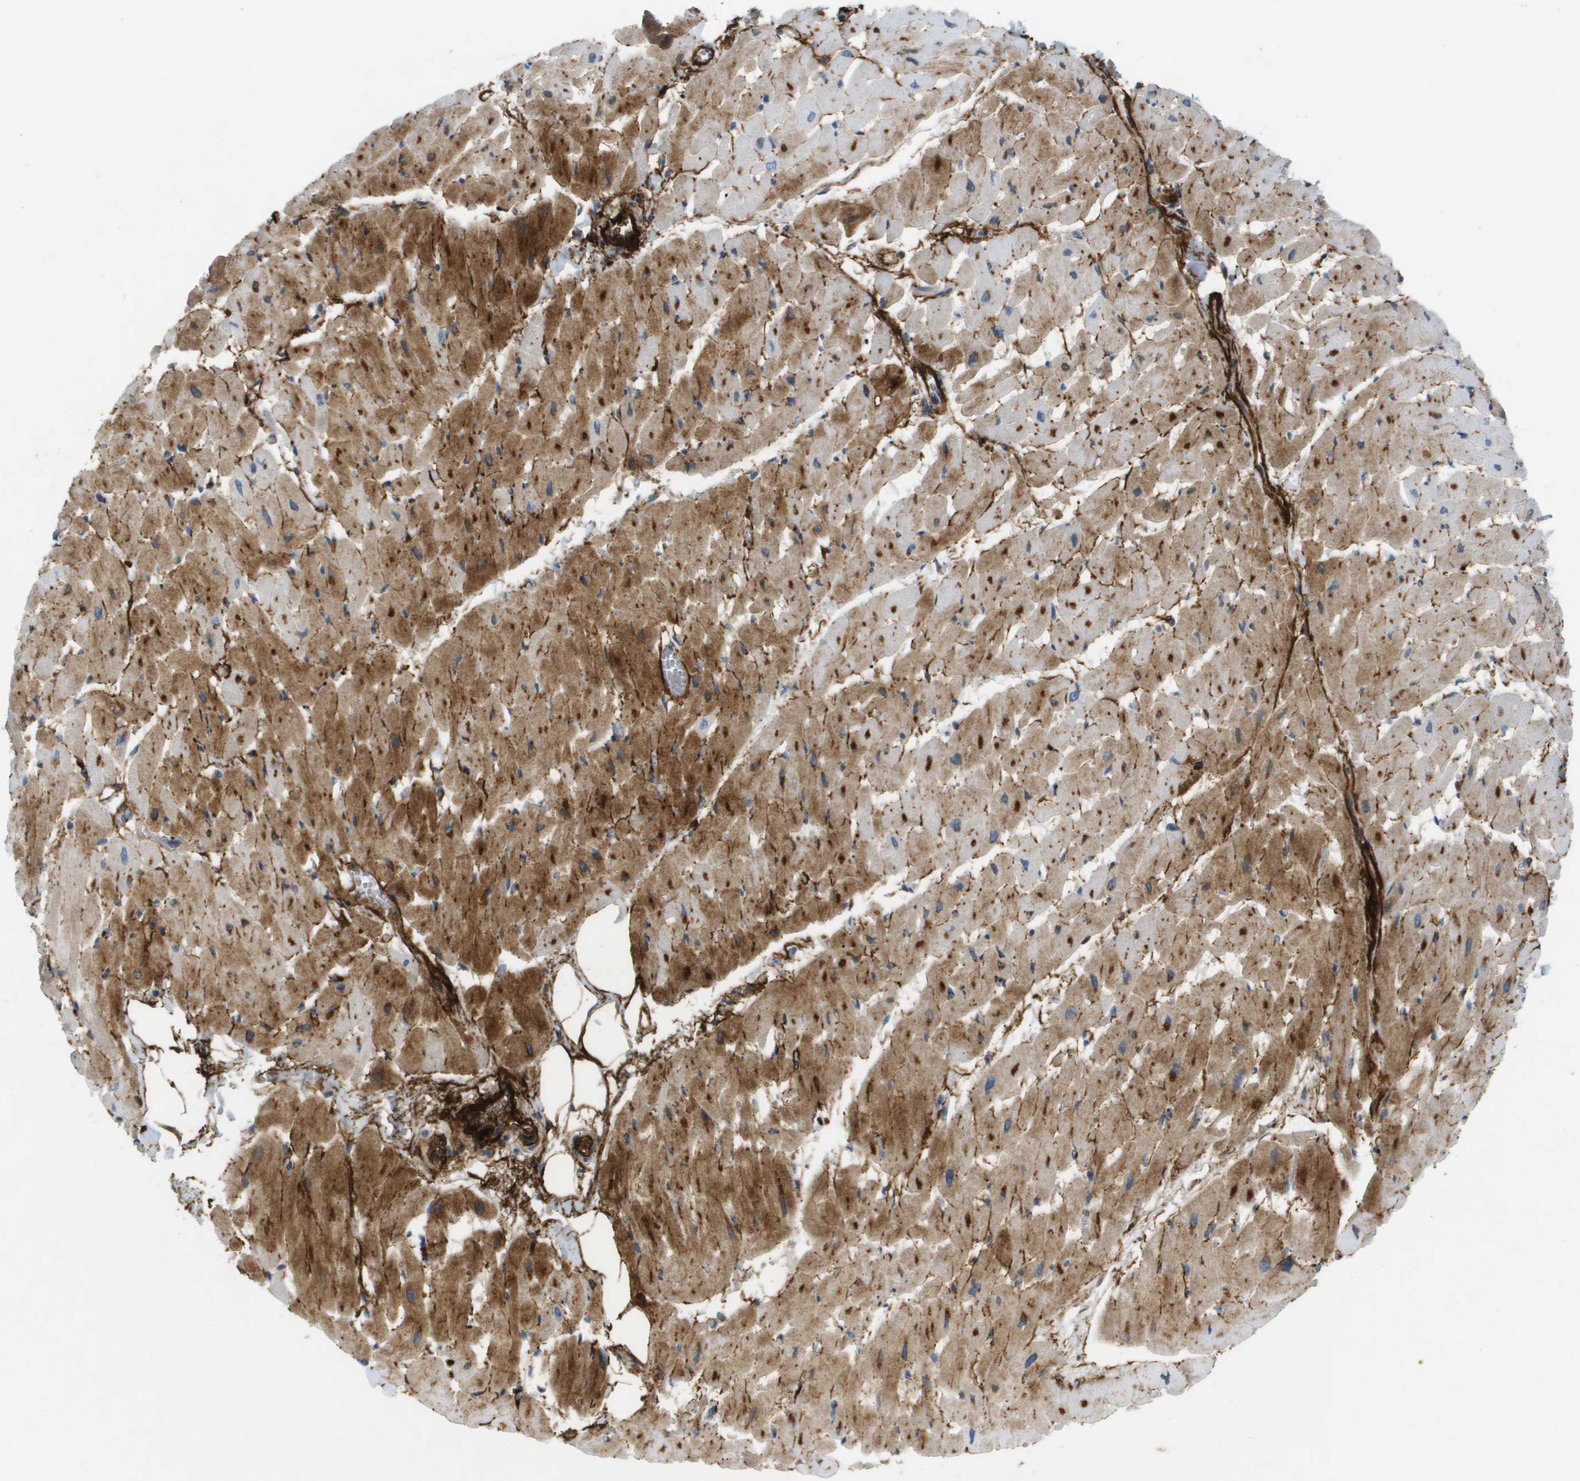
{"staining": {"intensity": "moderate", "quantity": ">75%", "location": "cytoplasmic/membranous"}, "tissue": "heart muscle", "cell_type": "Cardiomyocytes", "image_type": "normal", "snomed": [{"axis": "morphology", "description": "Normal tissue, NOS"}, {"axis": "topography", "description": "Heart"}], "caption": "Immunohistochemistry (IHC) of normal human heart muscle reveals medium levels of moderate cytoplasmic/membranous staining in approximately >75% of cardiomyocytes.", "gene": "VTN", "patient": {"sex": "female", "age": 19}}